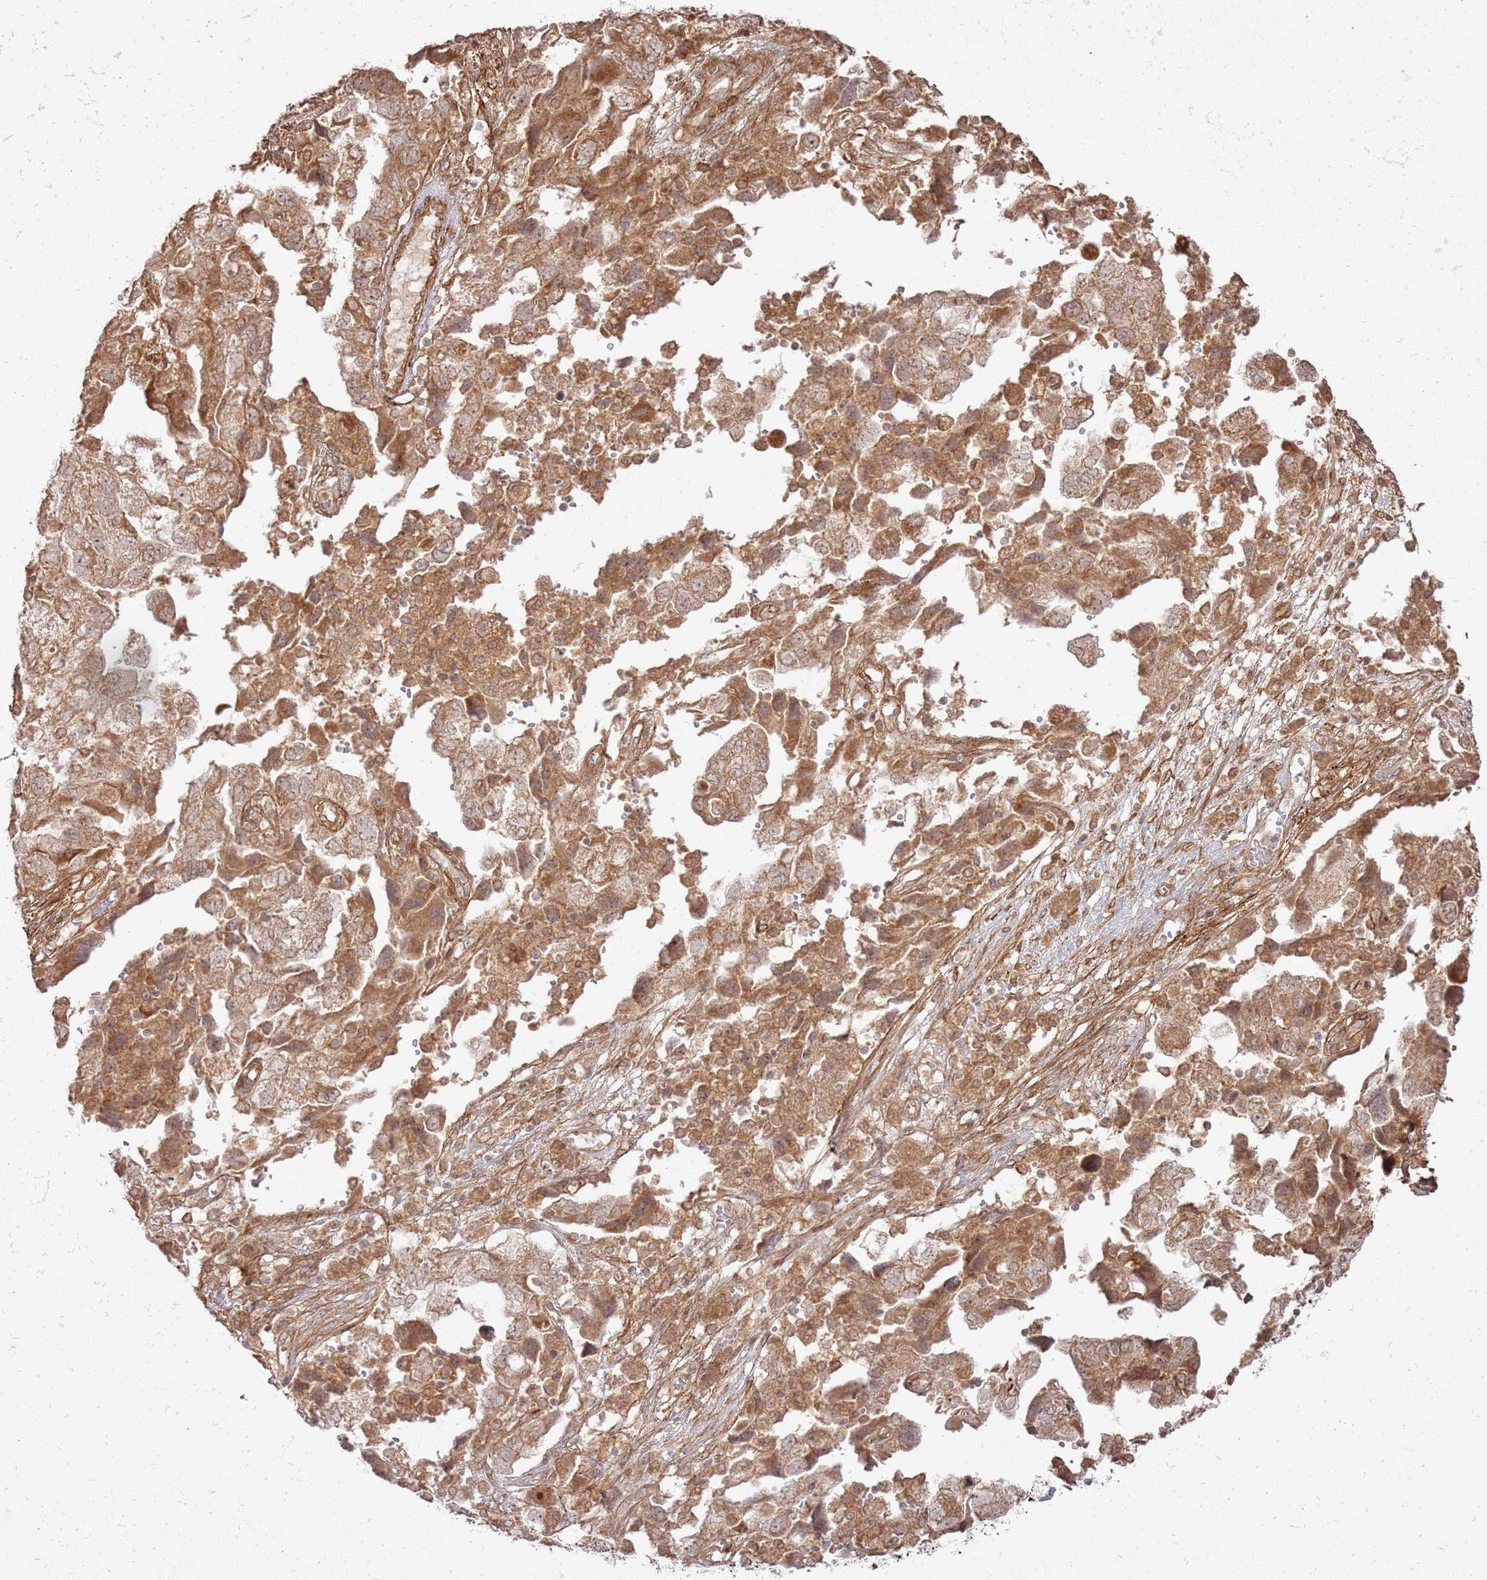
{"staining": {"intensity": "moderate", "quantity": ">75%", "location": "cytoplasmic/membranous"}, "tissue": "ovarian cancer", "cell_type": "Tumor cells", "image_type": "cancer", "snomed": [{"axis": "morphology", "description": "Carcinoma, NOS"}, {"axis": "morphology", "description": "Cystadenocarcinoma, serous, NOS"}, {"axis": "topography", "description": "Ovary"}], "caption": "Protein expression analysis of human ovarian cancer (serous cystadenocarcinoma) reveals moderate cytoplasmic/membranous staining in about >75% of tumor cells.", "gene": "ZNF623", "patient": {"sex": "female", "age": 69}}